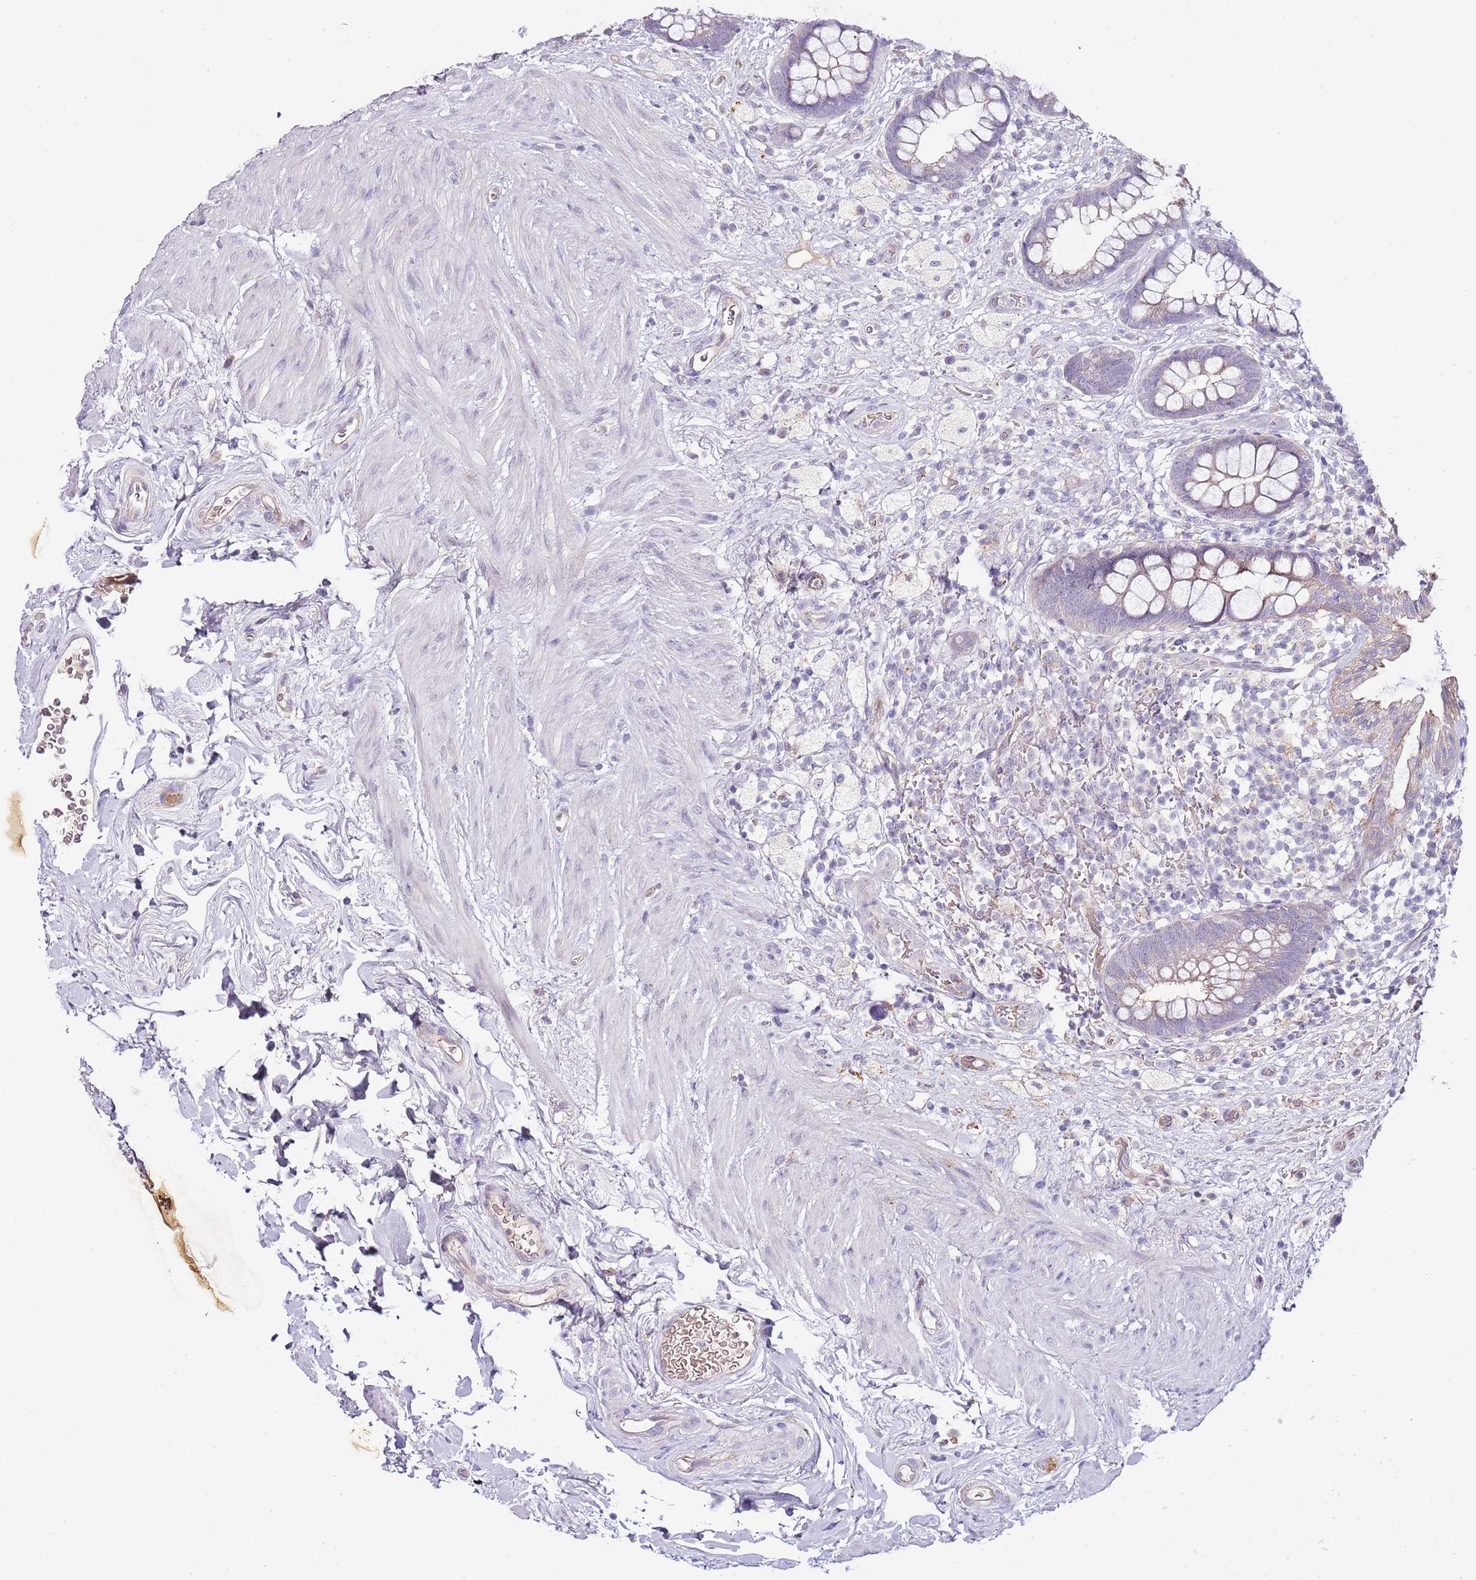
{"staining": {"intensity": "weak", "quantity": "<25%", "location": "cytoplasmic/membranous"}, "tissue": "rectum", "cell_type": "Glandular cells", "image_type": "normal", "snomed": [{"axis": "morphology", "description": "Normal tissue, NOS"}, {"axis": "topography", "description": "Rectum"}, {"axis": "topography", "description": "Peripheral nerve tissue"}], "caption": "Glandular cells show no significant protein staining in normal rectum. Brightfield microscopy of immunohistochemistry stained with DAB (brown) and hematoxylin (blue), captured at high magnification.", "gene": "ABHD17A", "patient": {"sex": "female", "age": 69}}